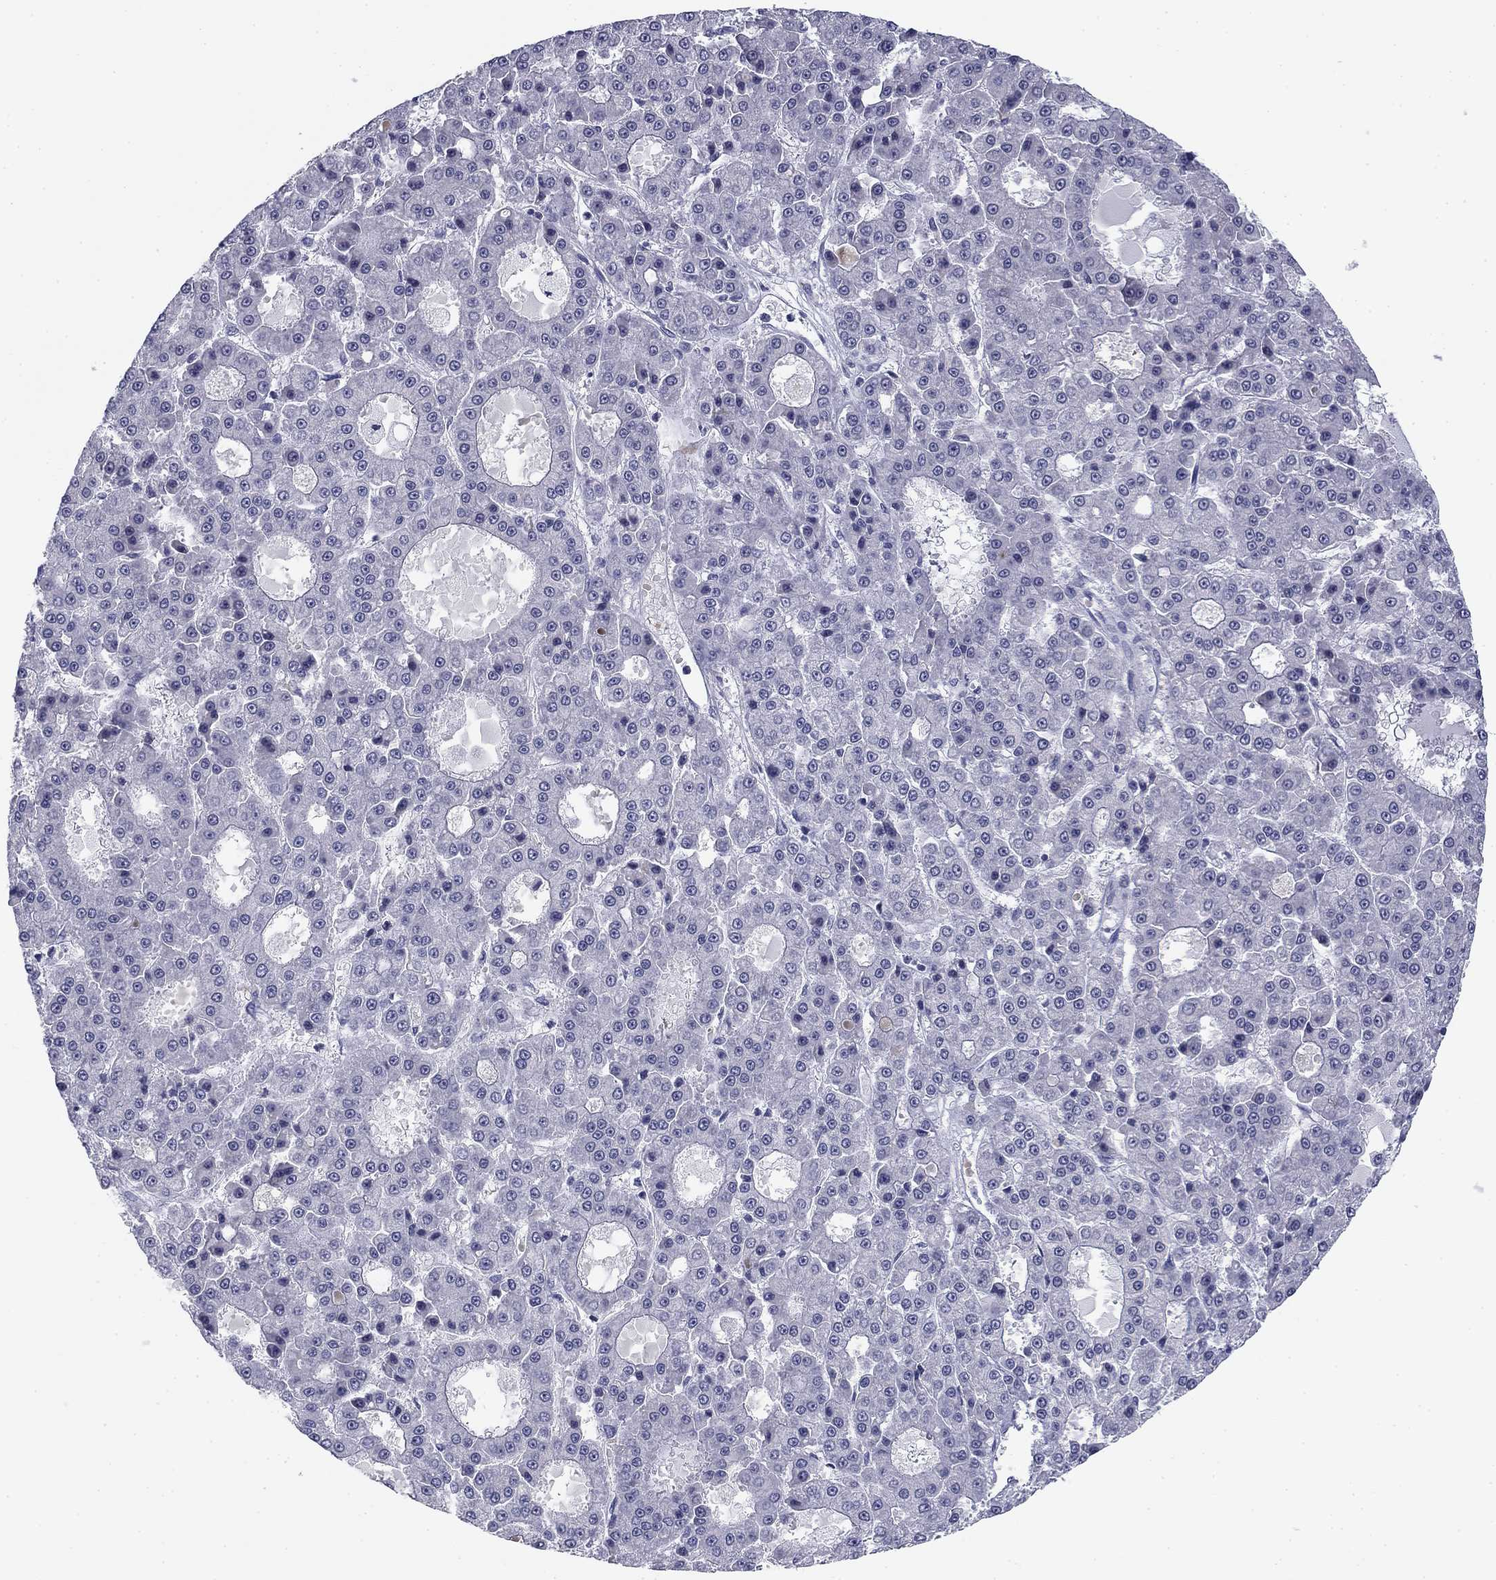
{"staining": {"intensity": "negative", "quantity": "none", "location": "none"}, "tissue": "liver cancer", "cell_type": "Tumor cells", "image_type": "cancer", "snomed": [{"axis": "morphology", "description": "Carcinoma, Hepatocellular, NOS"}, {"axis": "topography", "description": "Liver"}], "caption": "Immunohistochemistry (IHC) of human liver cancer displays no positivity in tumor cells.", "gene": "PRPH", "patient": {"sex": "male", "age": 70}}